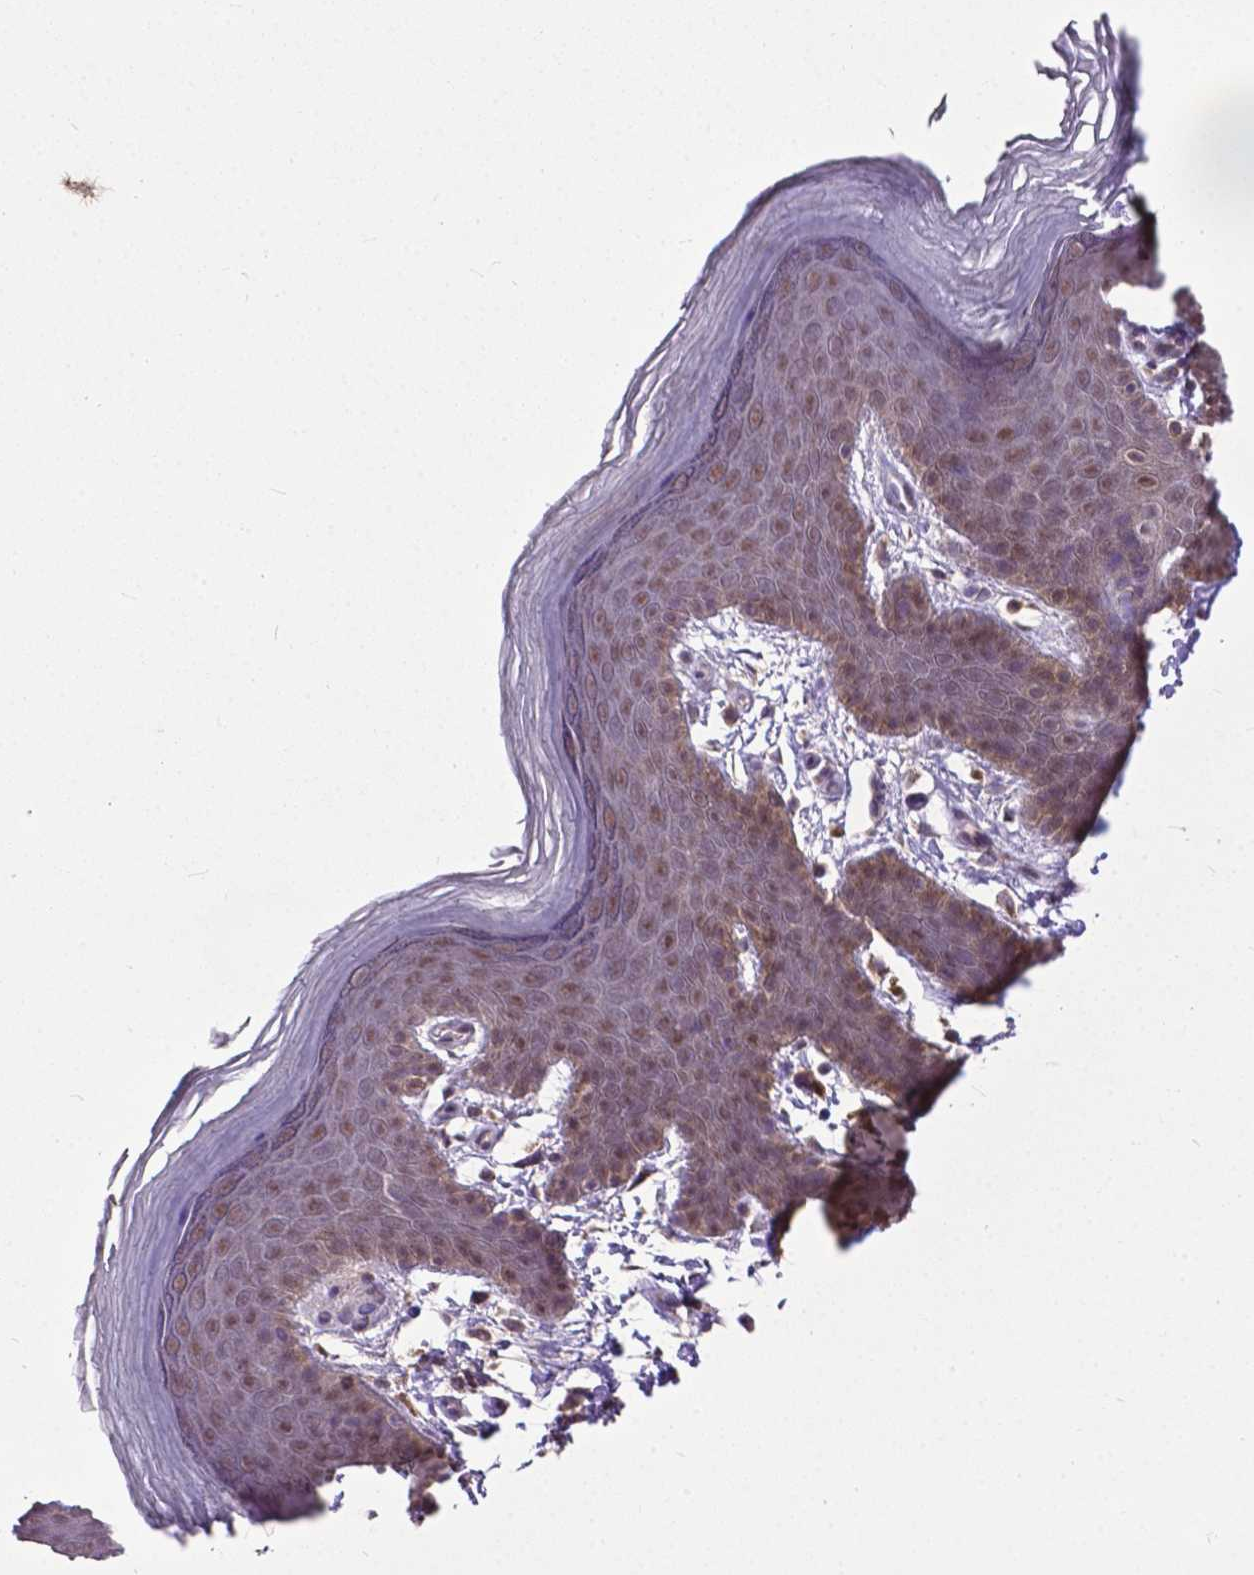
{"staining": {"intensity": "moderate", "quantity": ">75%", "location": "cytoplasmic/membranous,nuclear"}, "tissue": "skin", "cell_type": "Epidermal cells", "image_type": "normal", "snomed": [{"axis": "morphology", "description": "Normal tissue, NOS"}, {"axis": "topography", "description": "Anal"}], "caption": "About >75% of epidermal cells in benign human skin demonstrate moderate cytoplasmic/membranous,nuclear protein positivity as visualized by brown immunohistochemical staining.", "gene": "OTUB1", "patient": {"sex": "male", "age": 53}}